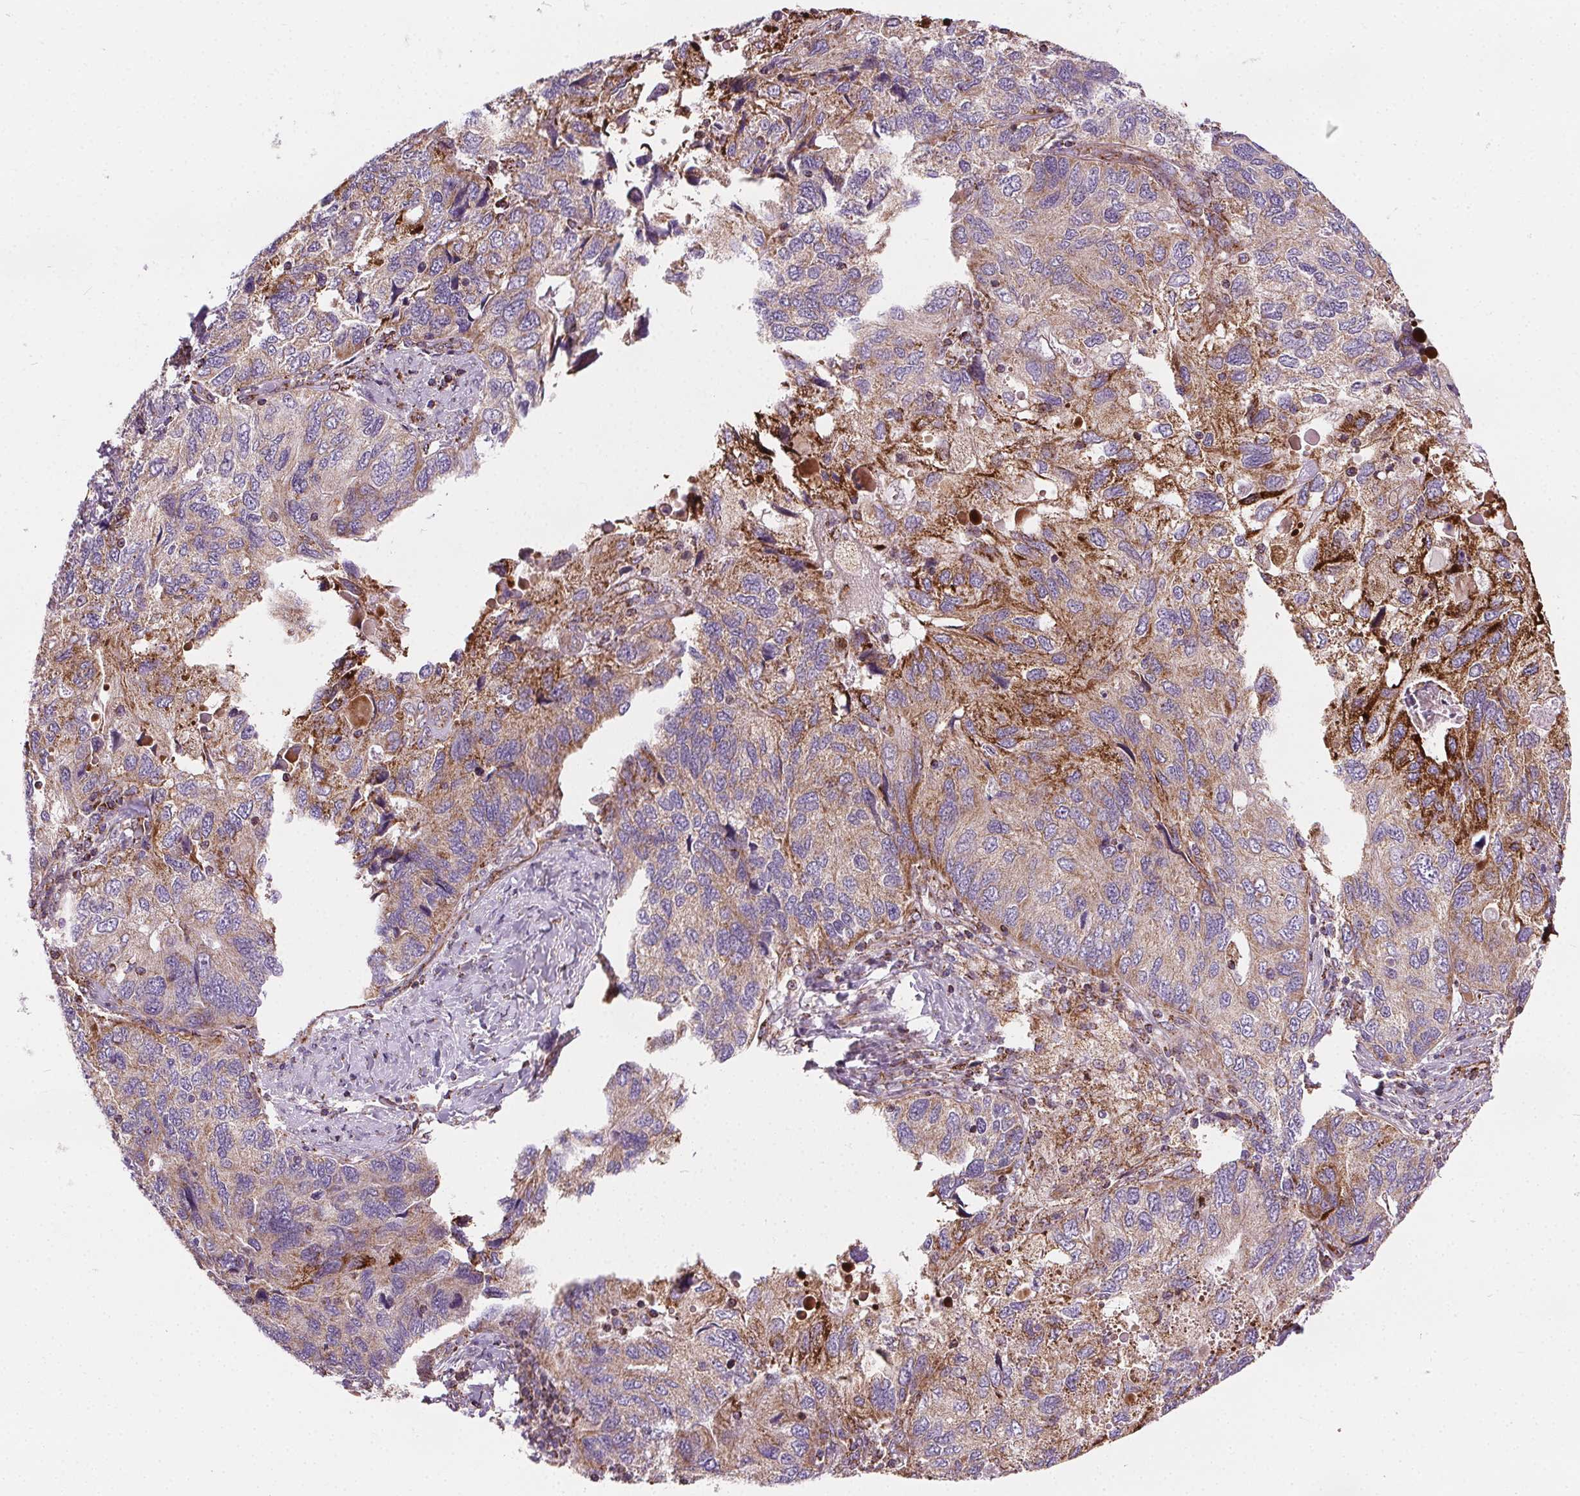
{"staining": {"intensity": "moderate", "quantity": "25%-75%", "location": "cytoplasmic/membranous"}, "tissue": "endometrial cancer", "cell_type": "Tumor cells", "image_type": "cancer", "snomed": [{"axis": "morphology", "description": "Carcinoma, NOS"}, {"axis": "topography", "description": "Uterus"}], "caption": "Immunohistochemistry (IHC) image of carcinoma (endometrial) stained for a protein (brown), which shows medium levels of moderate cytoplasmic/membranous staining in about 25%-75% of tumor cells.", "gene": "GOLT1B", "patient": {"sex": "female", "age": 76}}